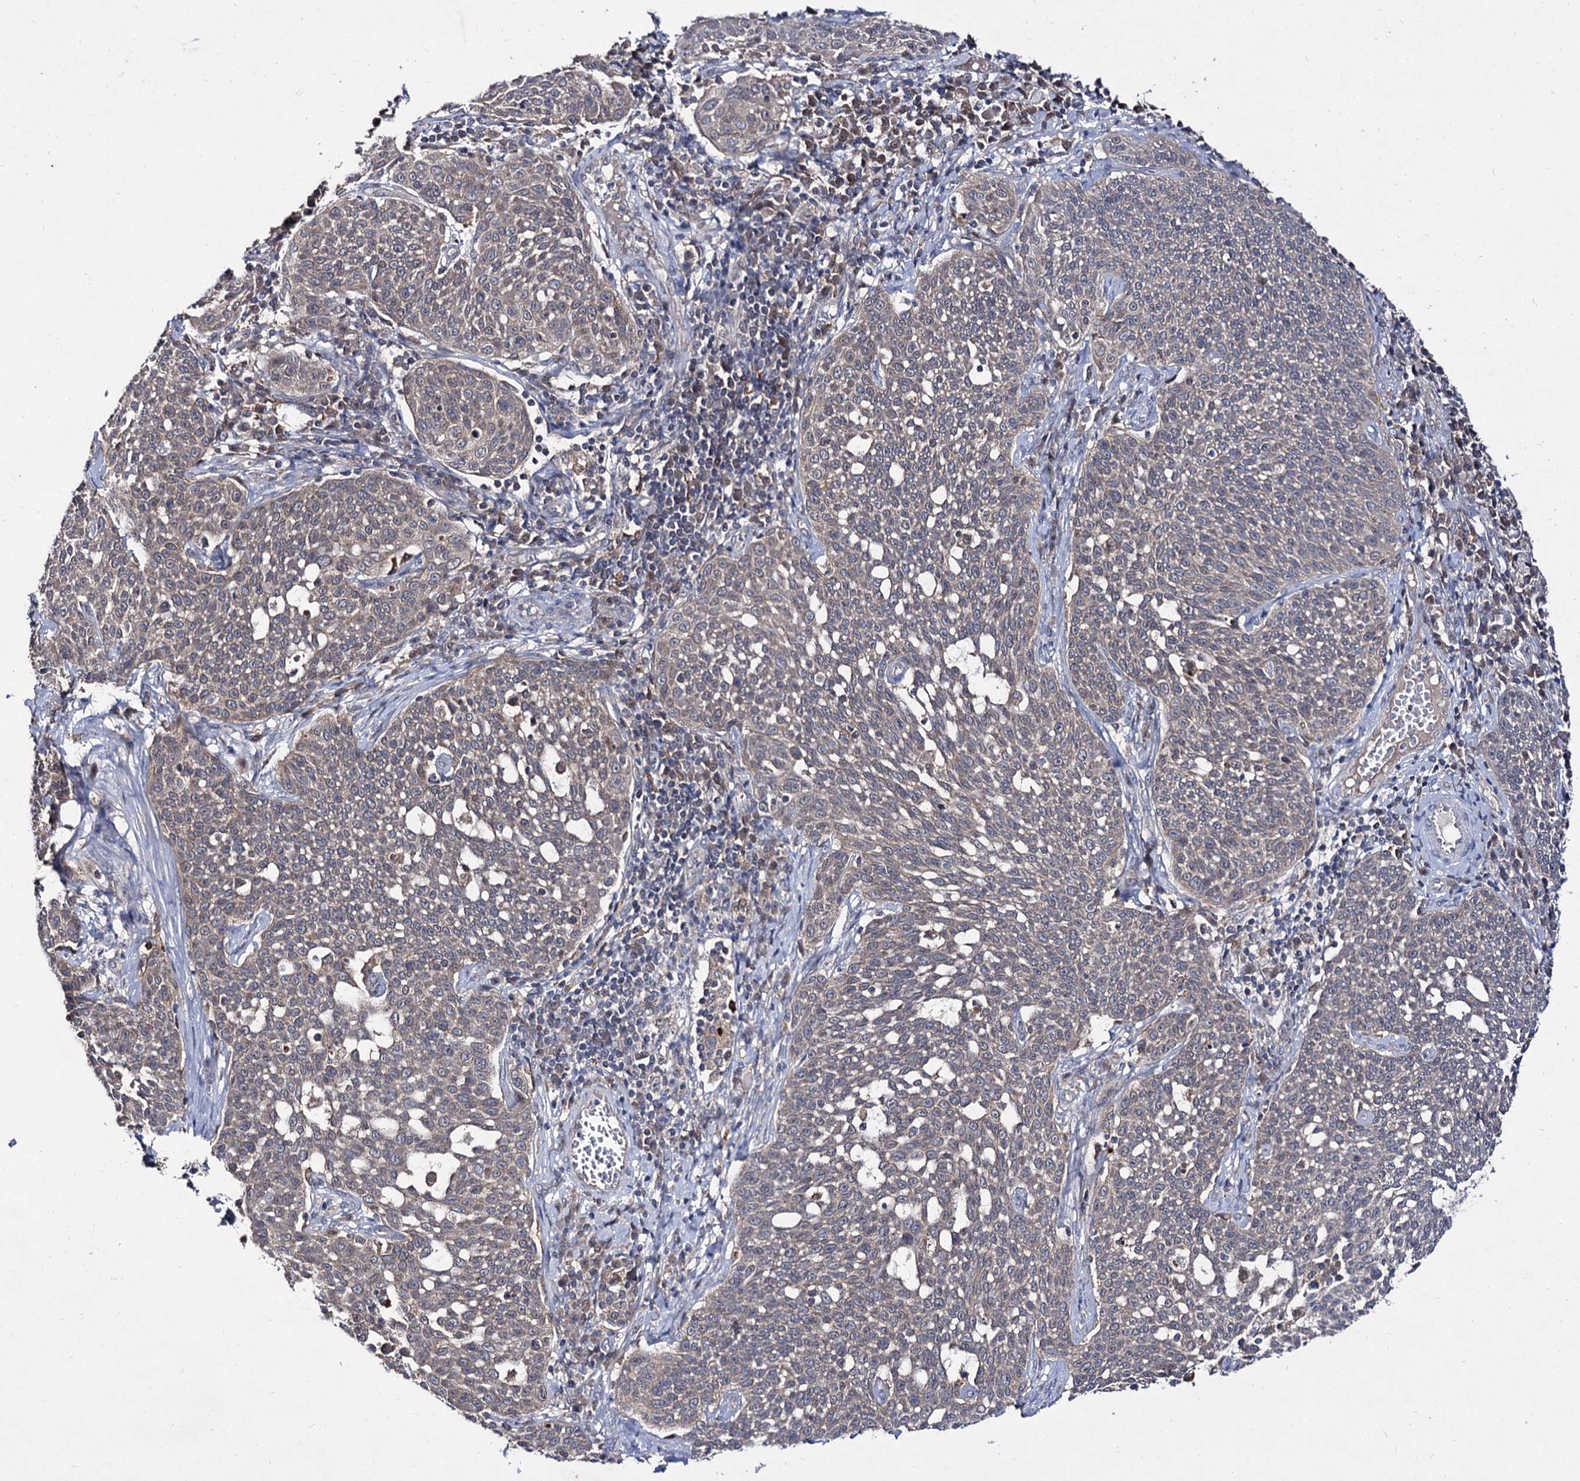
{"staining": {"intensity": "negative", "quantity": "none", "location": "none"}, "tissue": "cervical cancer", "cell_type": "Tumor cells", "image_type": "cancer", "snomed": [{"axis": "morphology", "description": "Squamous cell carcinoma, NOS"}, {"axis": "topography", "description": "Cervix"}], "caption": "DAB immunohistochemical staining of human cervical cancer exhibits no significant positivity in tumor cells.", "gene": "ACTR6", "patient": {"sex": "female", "age": 34}}